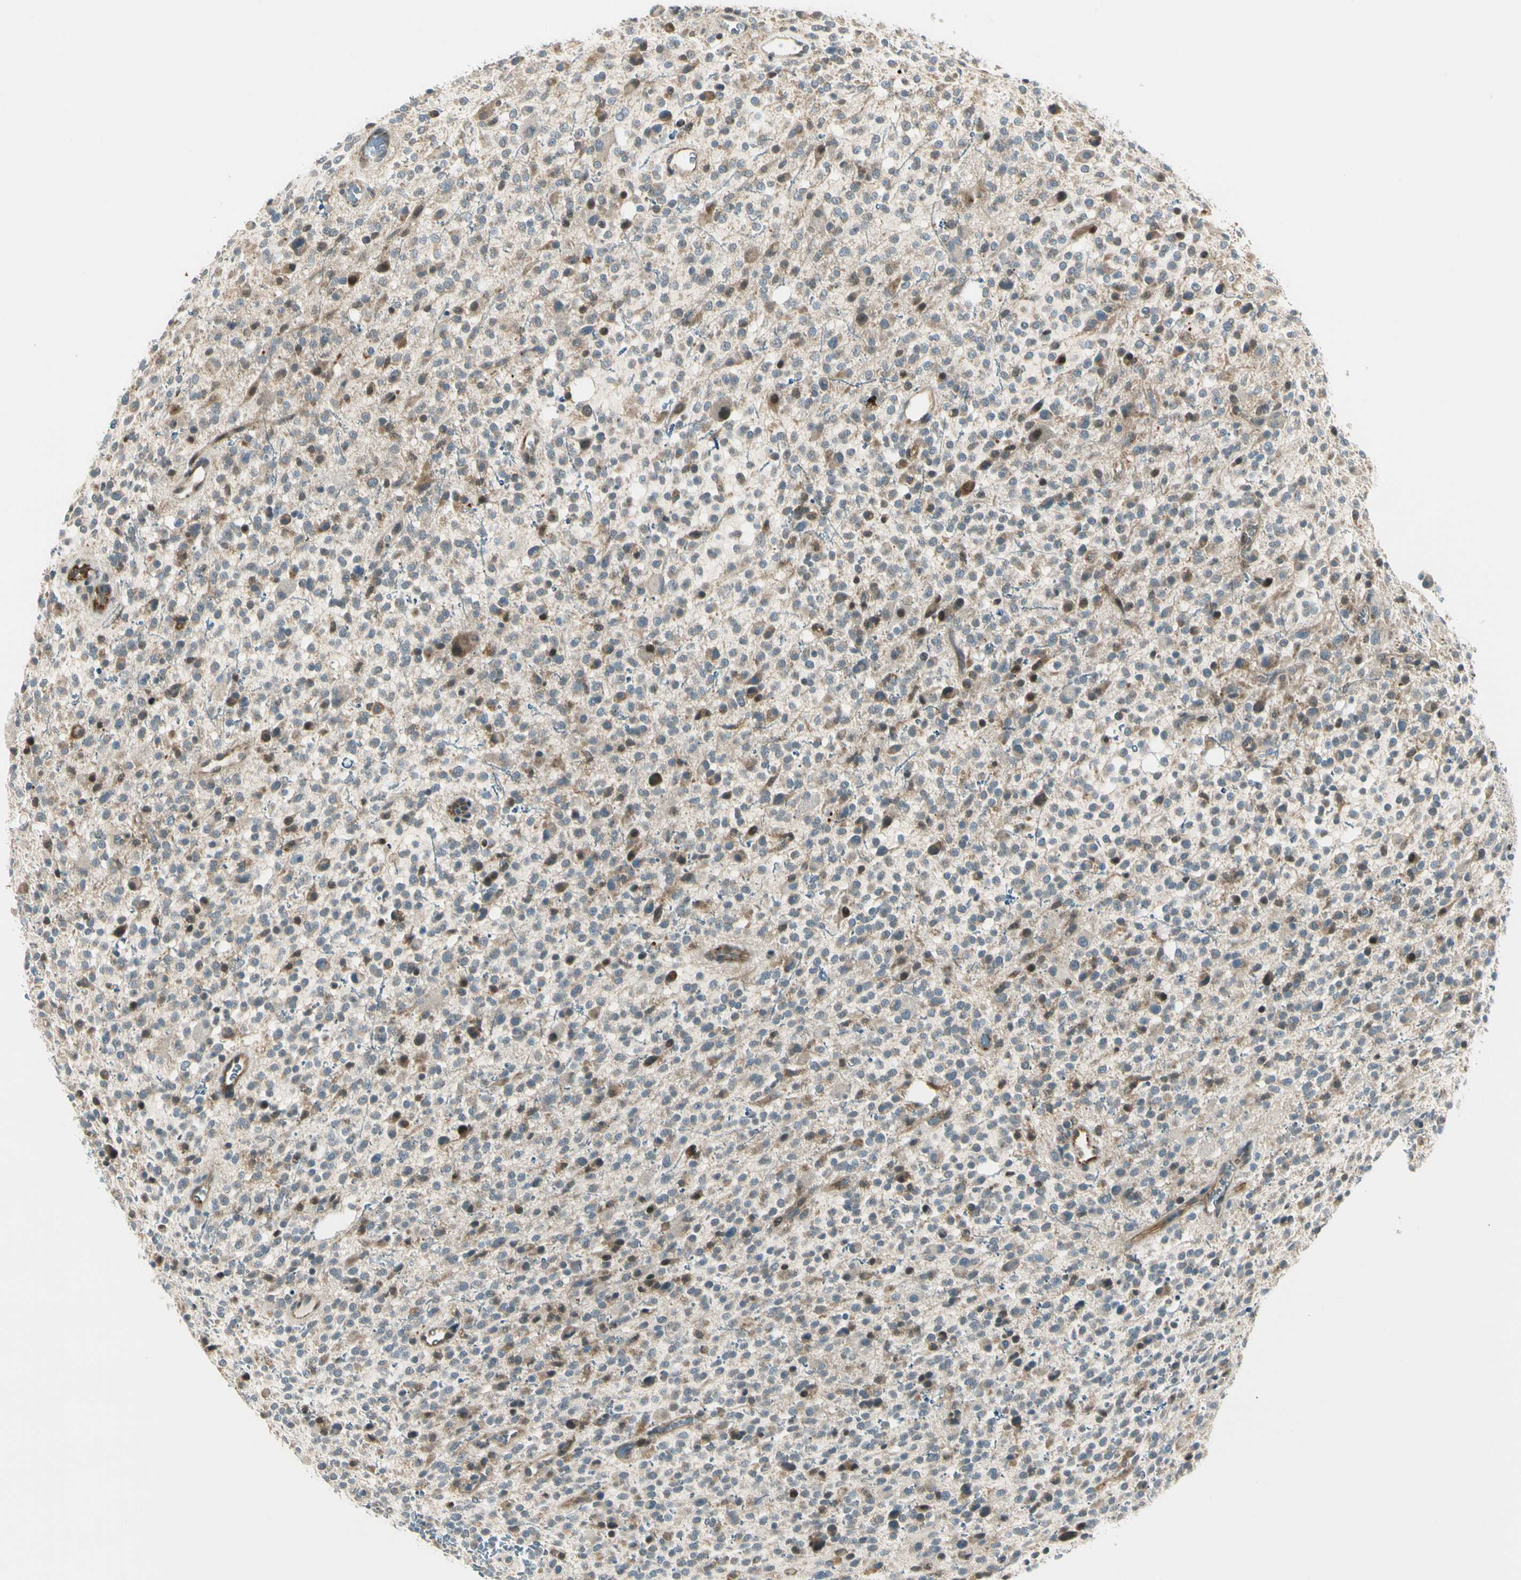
{"staining": {"intensity": "moderate", "quantity": "25%-75%", "location": "cytoplasmic/membranous"}, "tissue": "glioma", "cell_type": "Tumor cells", "image_type": "cancer", "snomed": [{"axis": "morphology", "description": "Glioma, malignant, High grade"}, {"axis": "topography", "description": "Brain"}], "caption": "Protein expression analysis of human glioma reveals moderate cytoplasmic/membranous positivity in approximately 25%-75% of tumor cells.", "gene": "SVBP", "patient": {"sex": "male", "age": 48}}